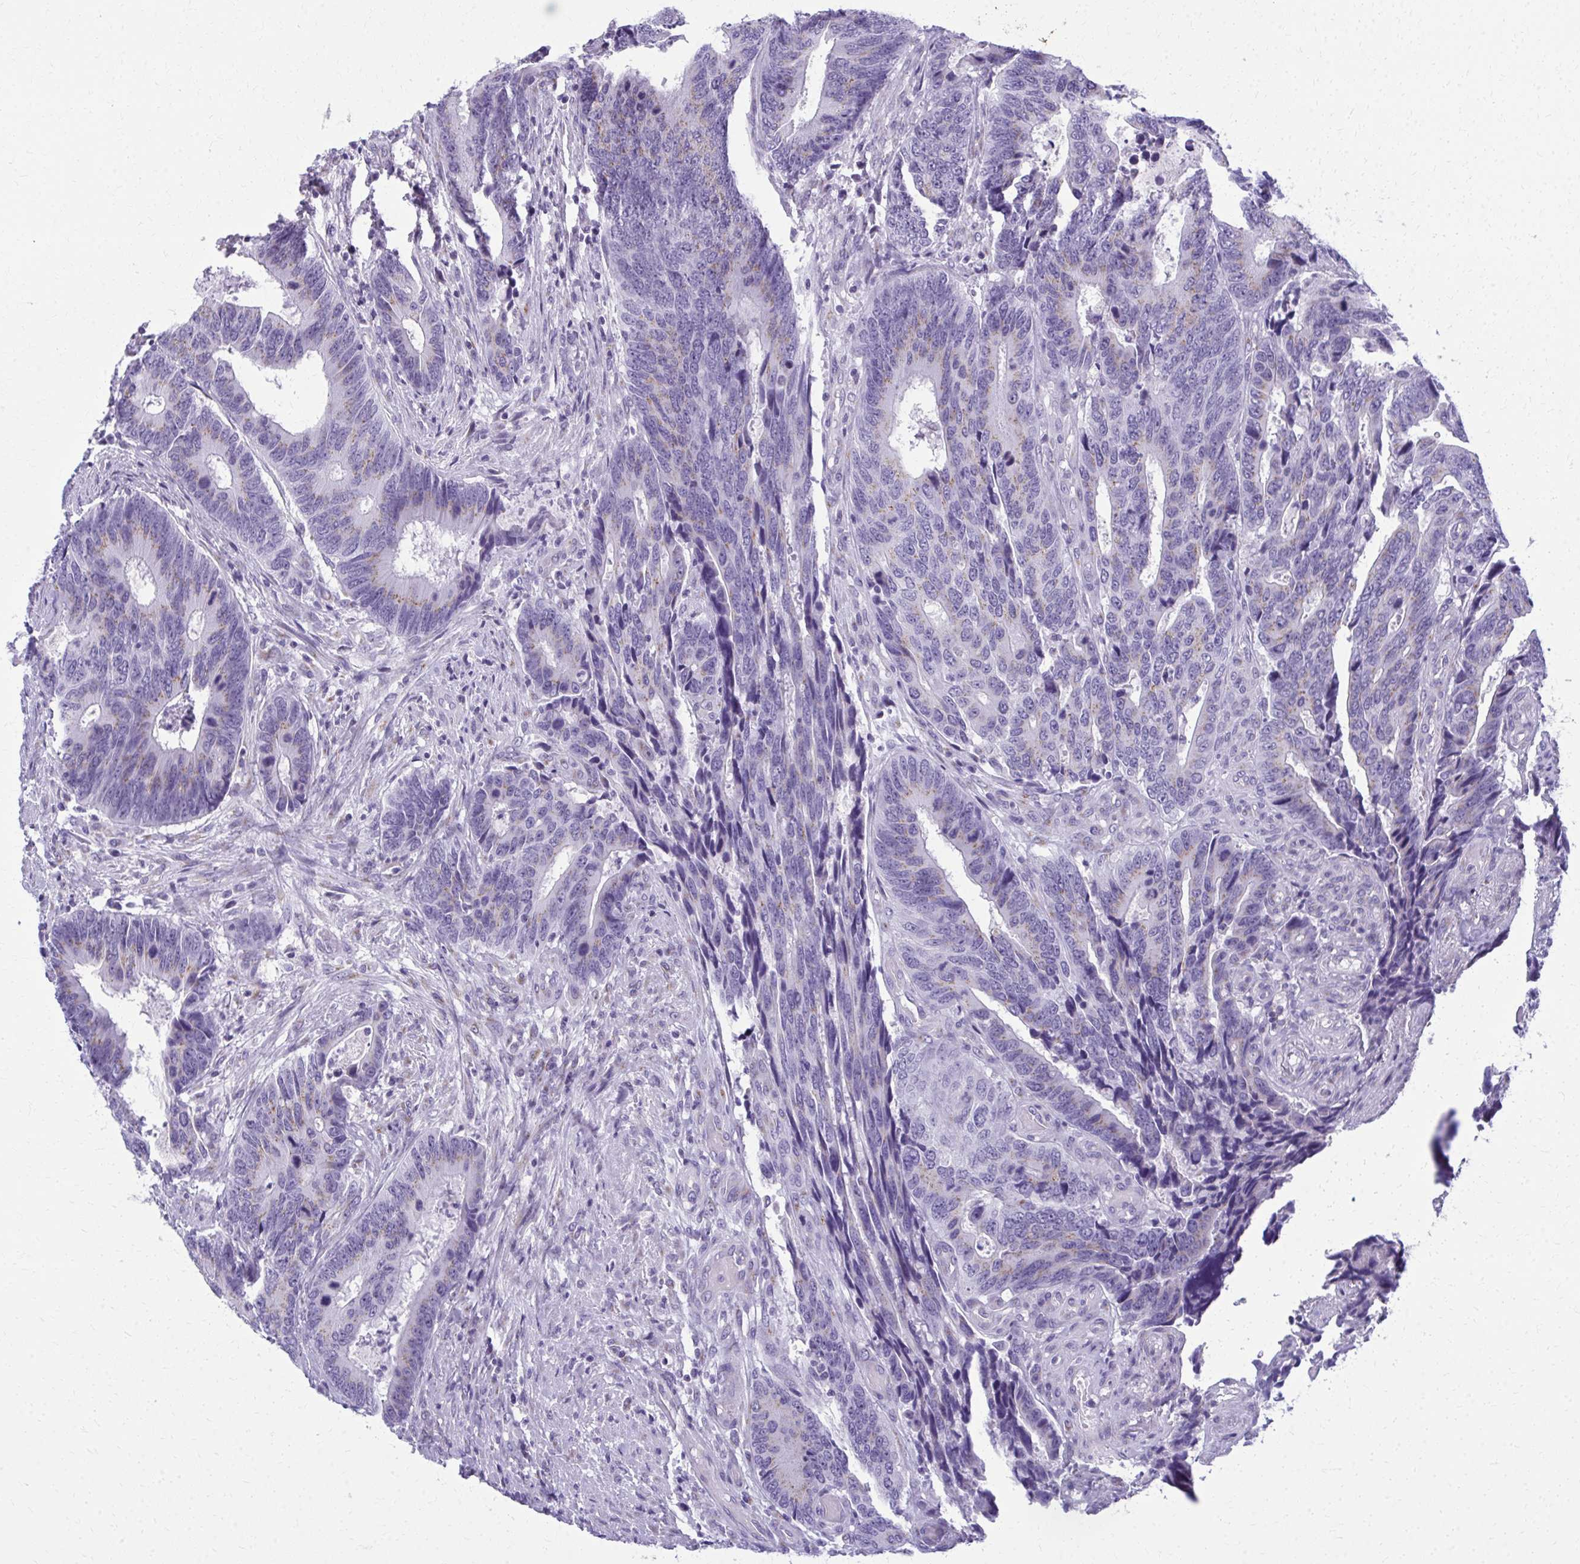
{"staining": {"intensity": "weak", "quantity": "<25%", "location": "cytoplasmic/membranous"}, "tissue": "colorectal cancer", "cell_type": "Tumor cells", "image_type": "cancer", "snomed": [{"axis": "morphology", "description": "Adenocarcinoma, NOS"}, {"axis": "topography", "description": "Colon"}], "caption": "The photomicrograph shows no staining of tumor cells in colorectal adenocarcinoma. (Brightfield microscopy of DAB immunohistochemistry at high magnification).", "gene": "SCLY", "patient": {"sex": "male", "age": 87}}